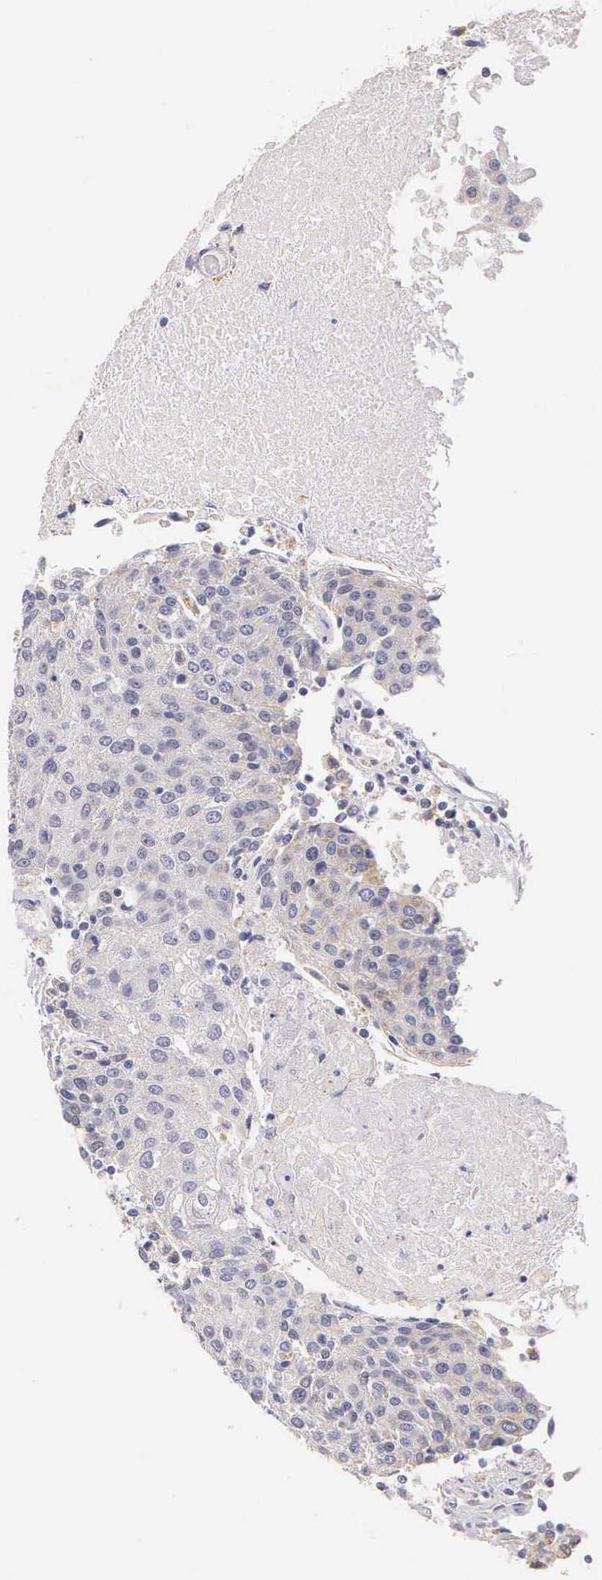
{"staining": {"intensity": "weak", "quantity": "<25%", "location": "cytoplasmic/membranous"}, "tissue": "urothelial cancer", "cell_type": "Tumor cells", "image_type": "cancer", "snomed": [{"axis": "morphology", "description": "Urothelial carcinoma, High grade"}, {"axis": "topography", "description": "Urinary bladder"}], "caption": "The micrograph displays no significant positivity in tumor cells of high-grade urothelial carcinoma.", "gene": "ESR1", "patient": {"sex": "female", "age": 85}}